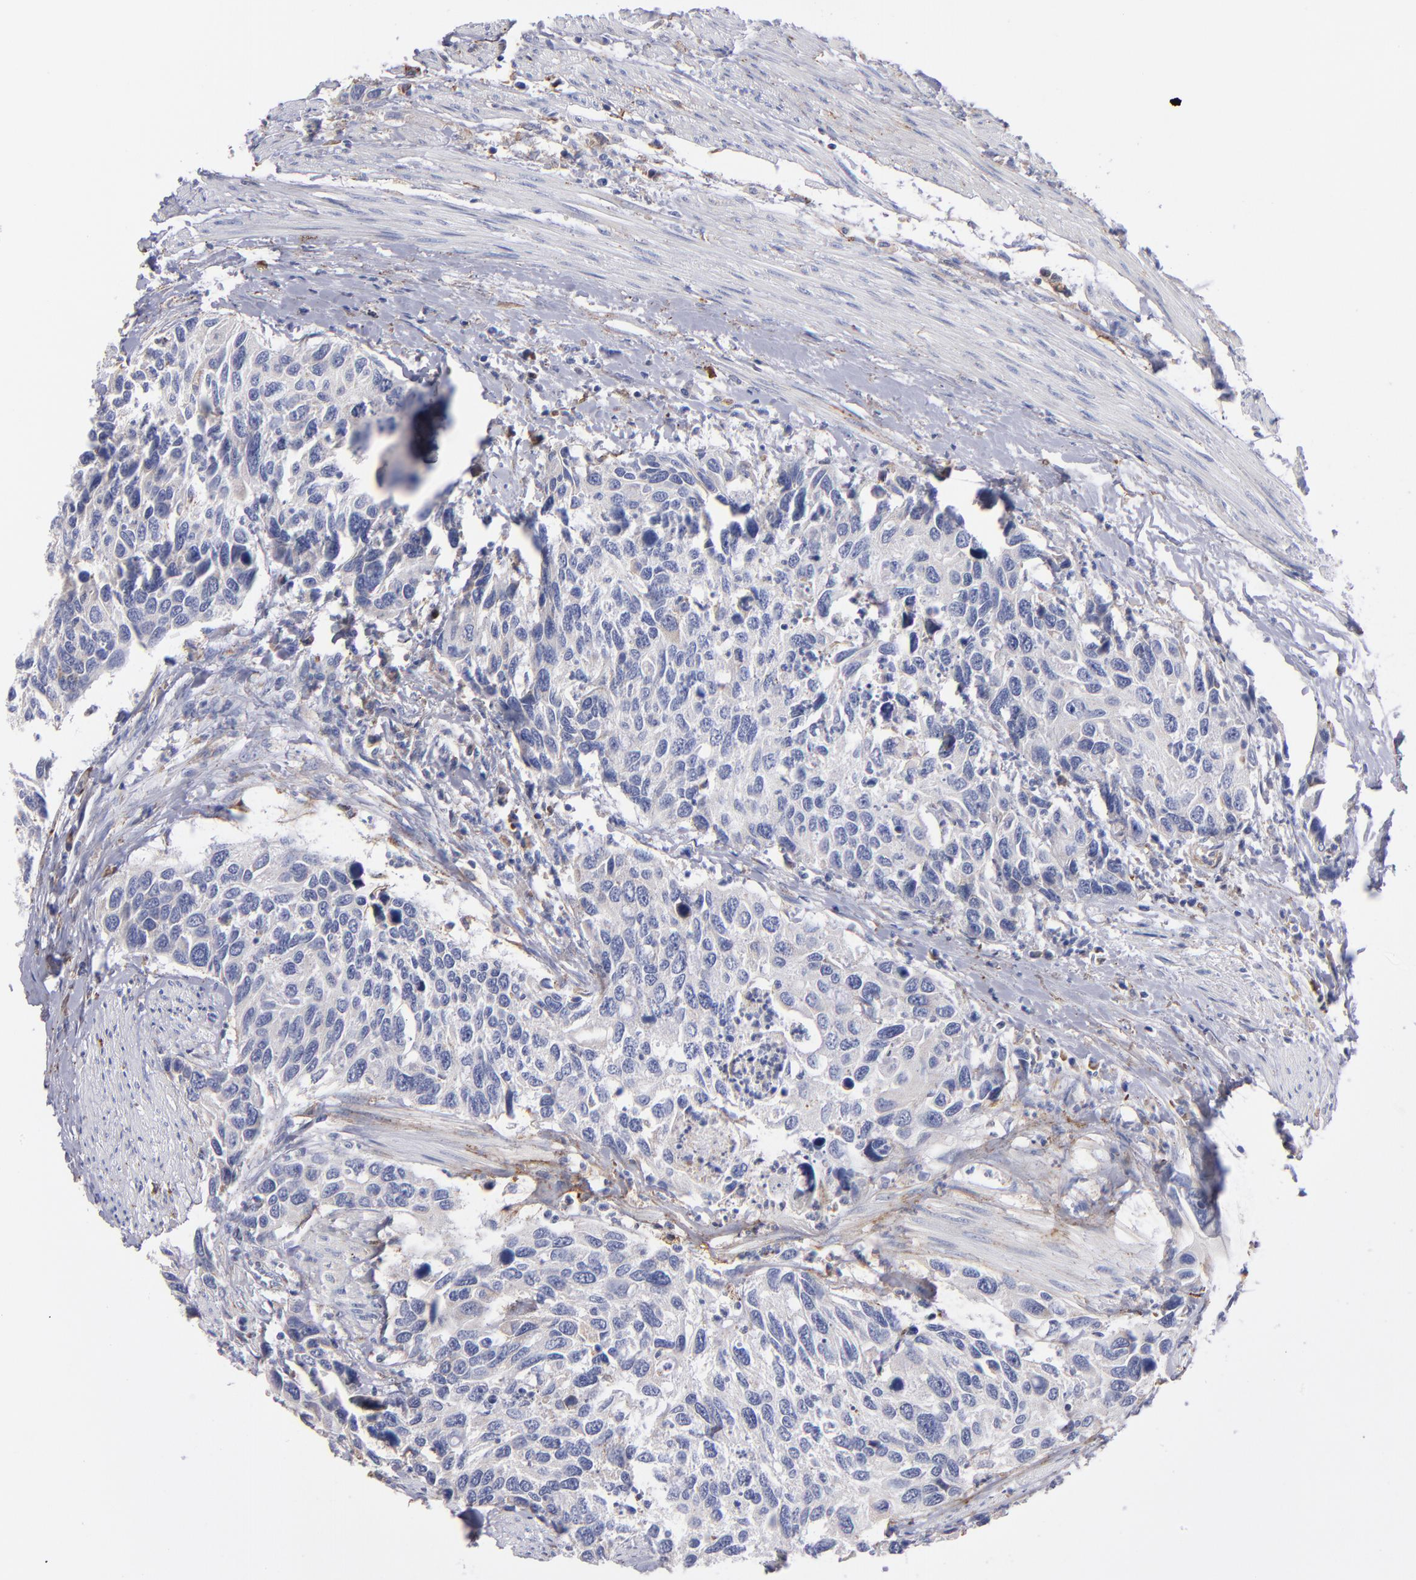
{"staining": {"intensity": "negative", "quantity": "none", "location": "none"}, "tissue": "urothelial cancer", "cell_type": "Tumor cells", "image_type": "cancer", "snomed": [{"axis": "morphology", "description": "Urothelial carcinoma, High grade"}, {"axis": "topography", "description": "Urinary bladder"}], "caption": "A micrograph of human urothelial cancer is negative for staining in tumor cells.", "gene": "MFGE8", "patient": {"sex": "male", "age": 66}}